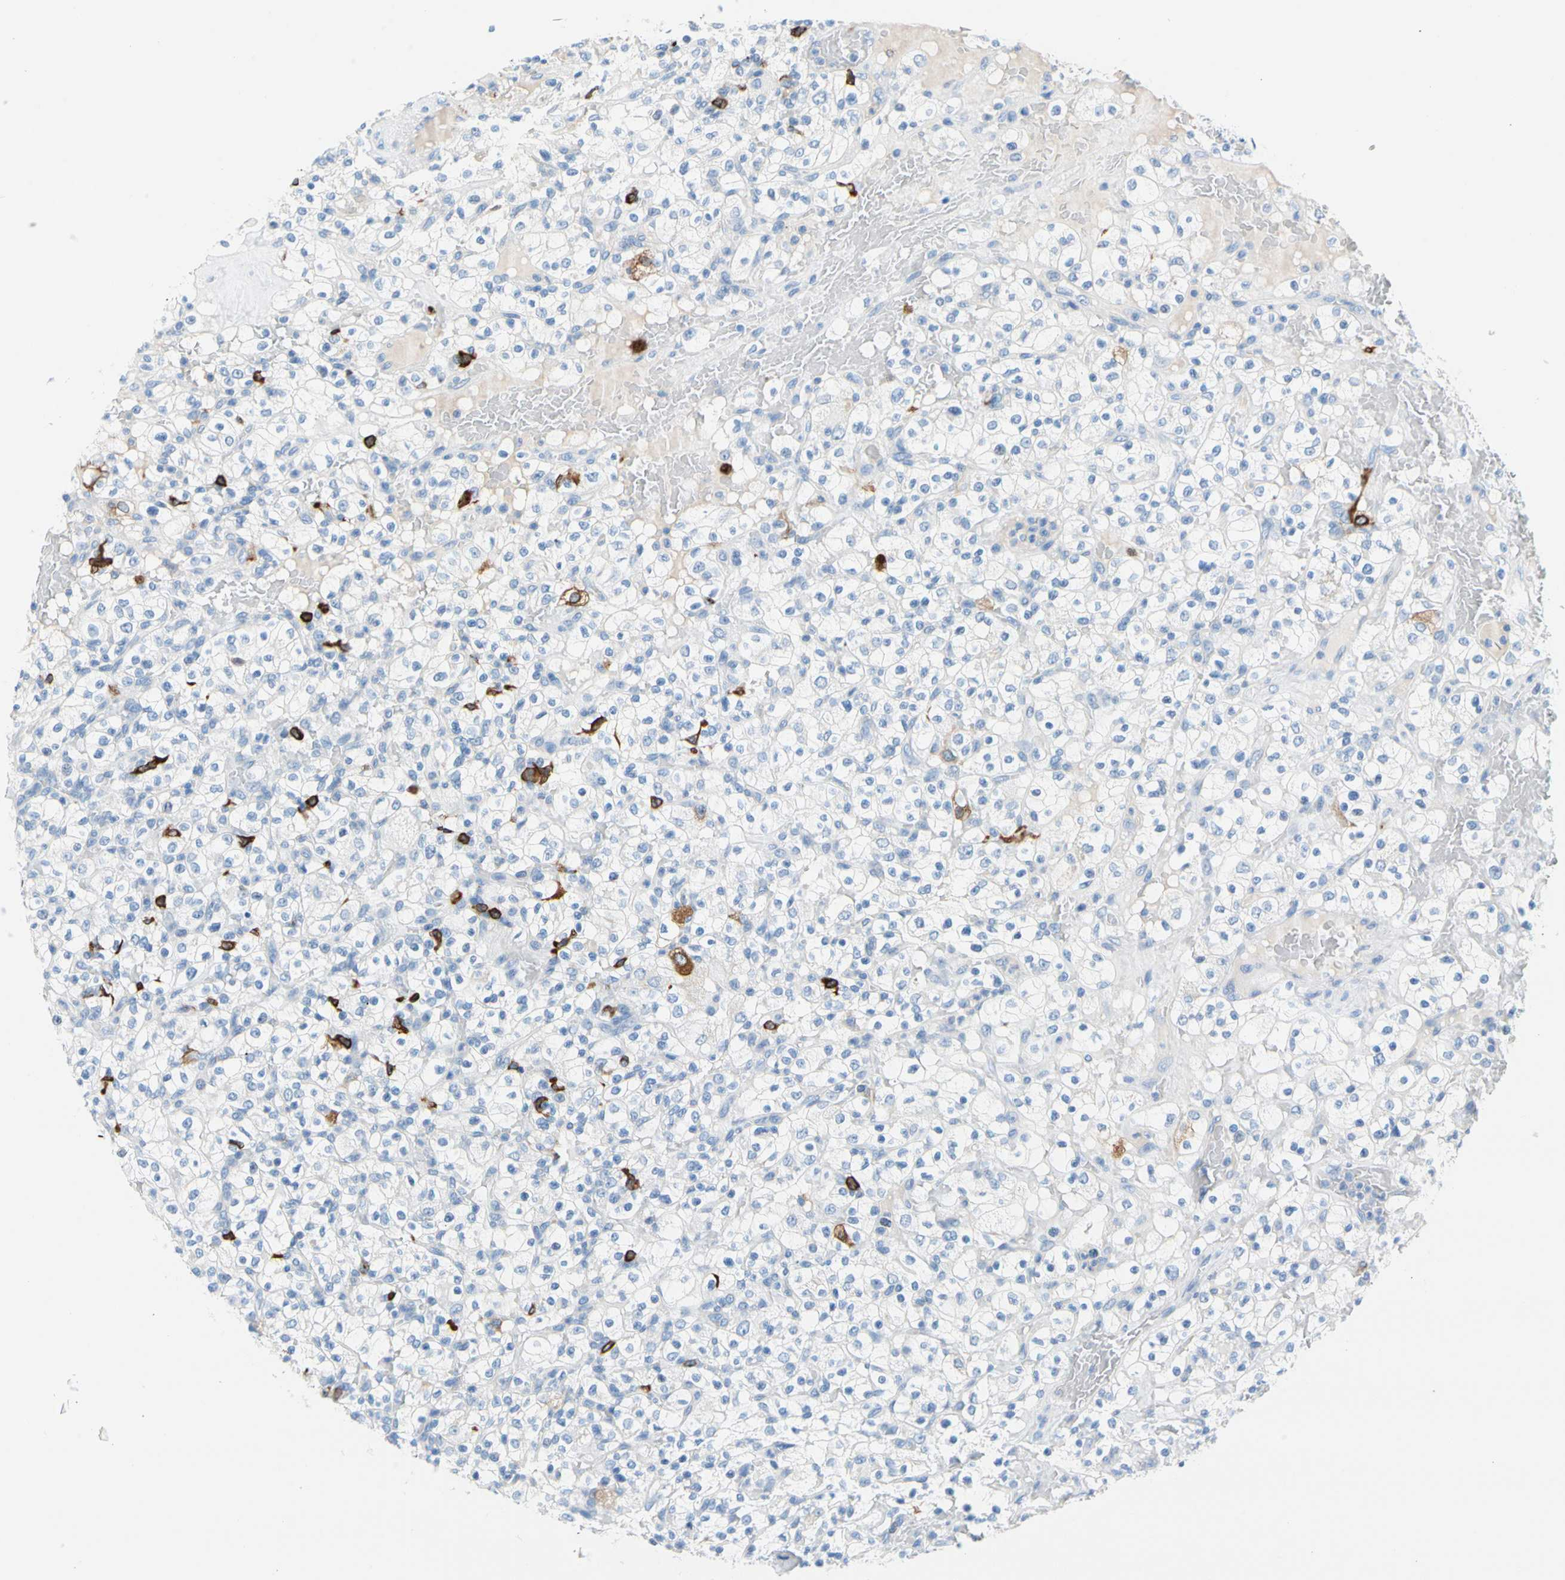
{"staining": {"intensity": "strong", "quantity": "<25%", "location": "cytoplasmic/membranous"}, "tissue": "renal cancer", "cell_type": "Tumor cells", "image_type": "cancer", "snomed": [{"axis": "morphology", "description": "Normal tissue, NOS"}, {"axis": "morphology", "description": "Adenocarcinoma, NOS"}, {"axis": "topography", "description": "Kidney"}], "caption": "Renal adenocarcinoma stained for a protein (brown) demonstrates strong cytoplasmic/membranous positive staining in about <25% of tumor cells.", "gene": "TACC3", "patient": {"sex": "female", "age": 72}}